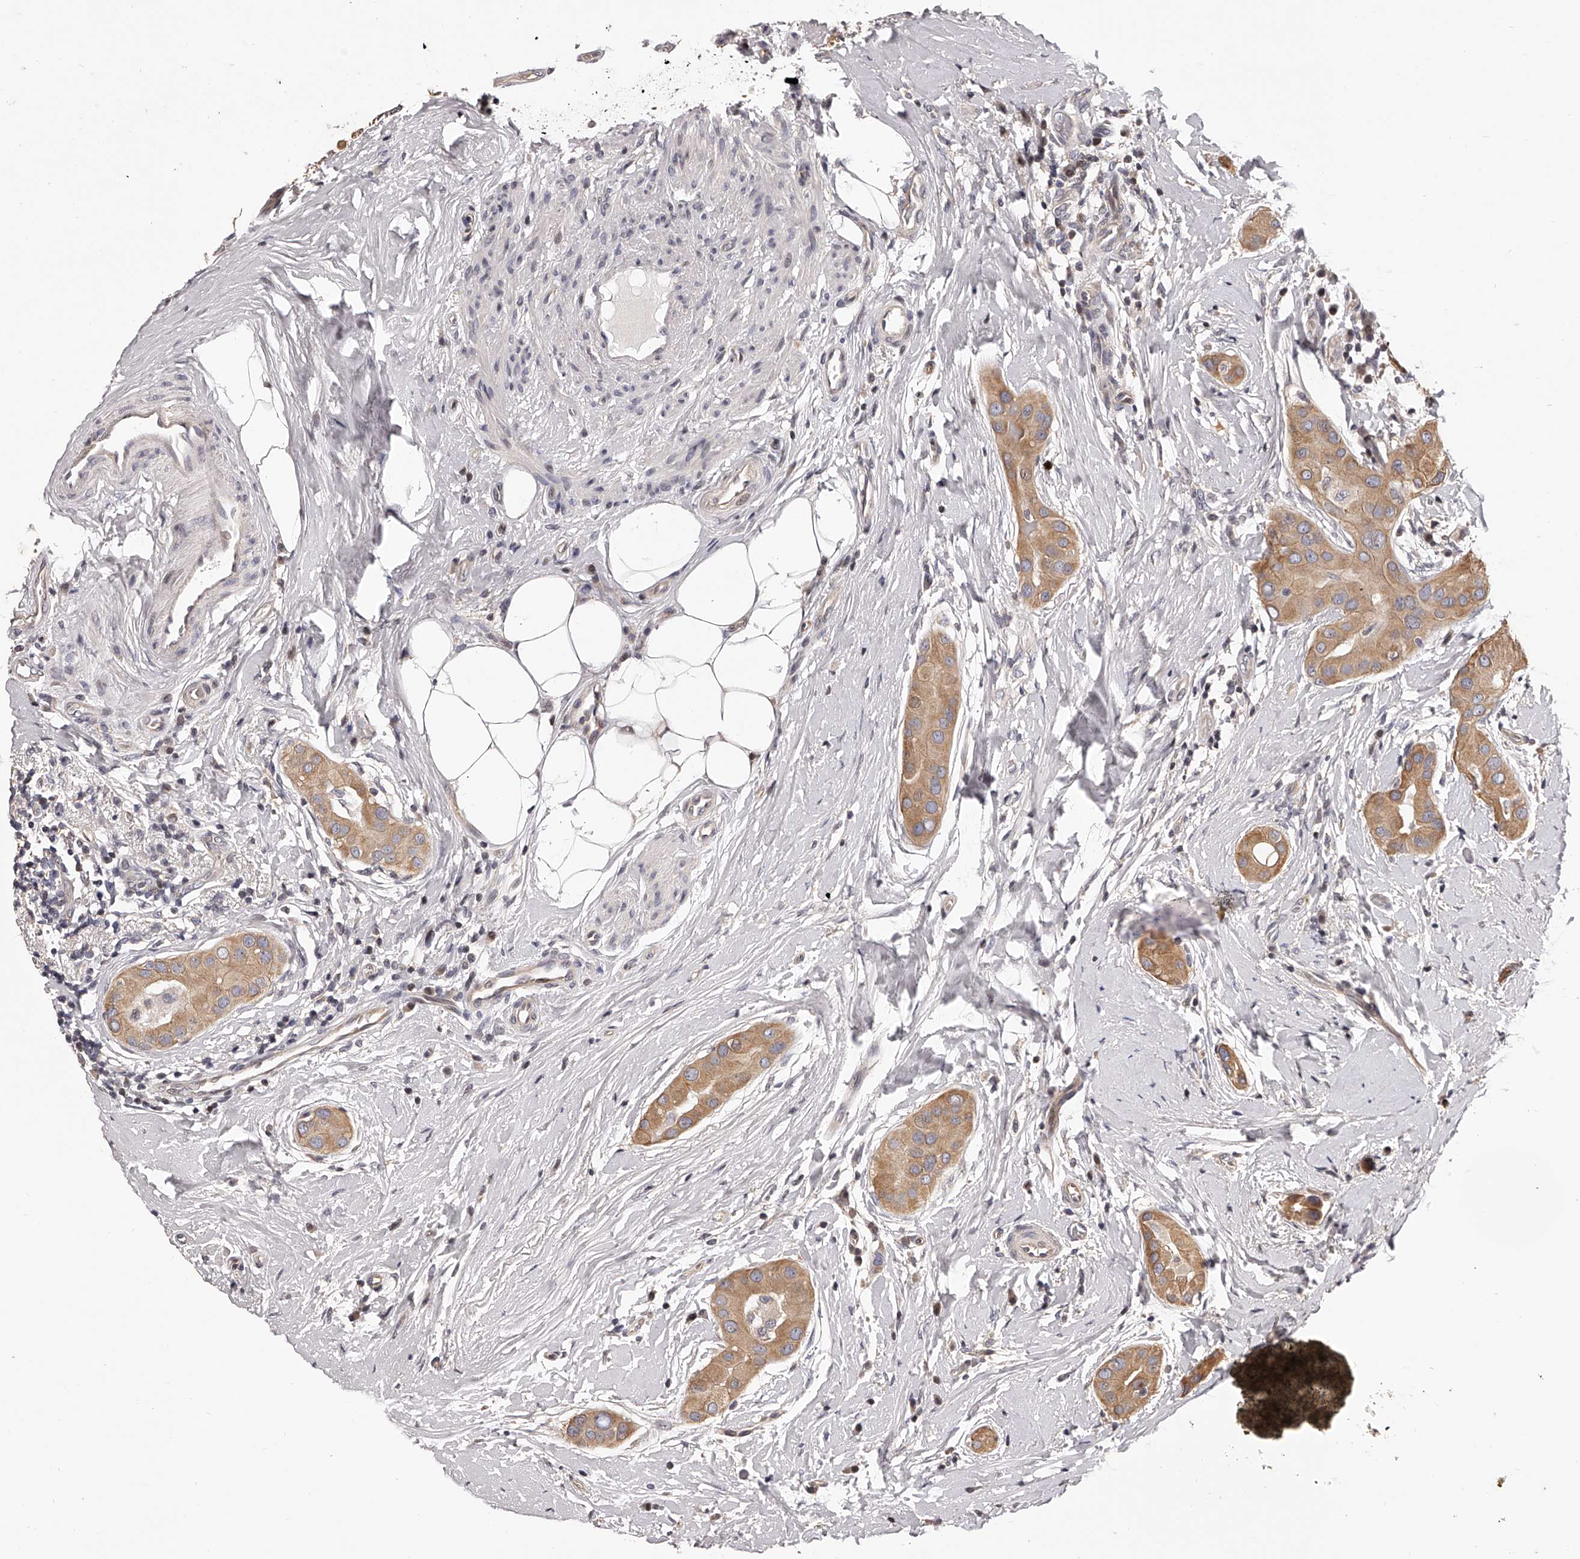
{"staining": {"intensity": "moderate", "quantity": ">75%", "location": "cytoplasmic/membranous"}, "tissue": "thyroid cancer", "cell_type": "Tumor cells", "image_type": "cancer", "snomed": [{"axis": "morphology", "description": "Papillary adenocarcinoma, NOS"}, {"axis": "topography", "description": "Thyroid gland"}], "caption": "Protein expression analysis of human thyroid cancer reveals moderate cytoplasmic/membranous staining in approximately >75% of tumor cells.", "gene": "PFDN2", "patient": {"sex": "male", "age": 33}}